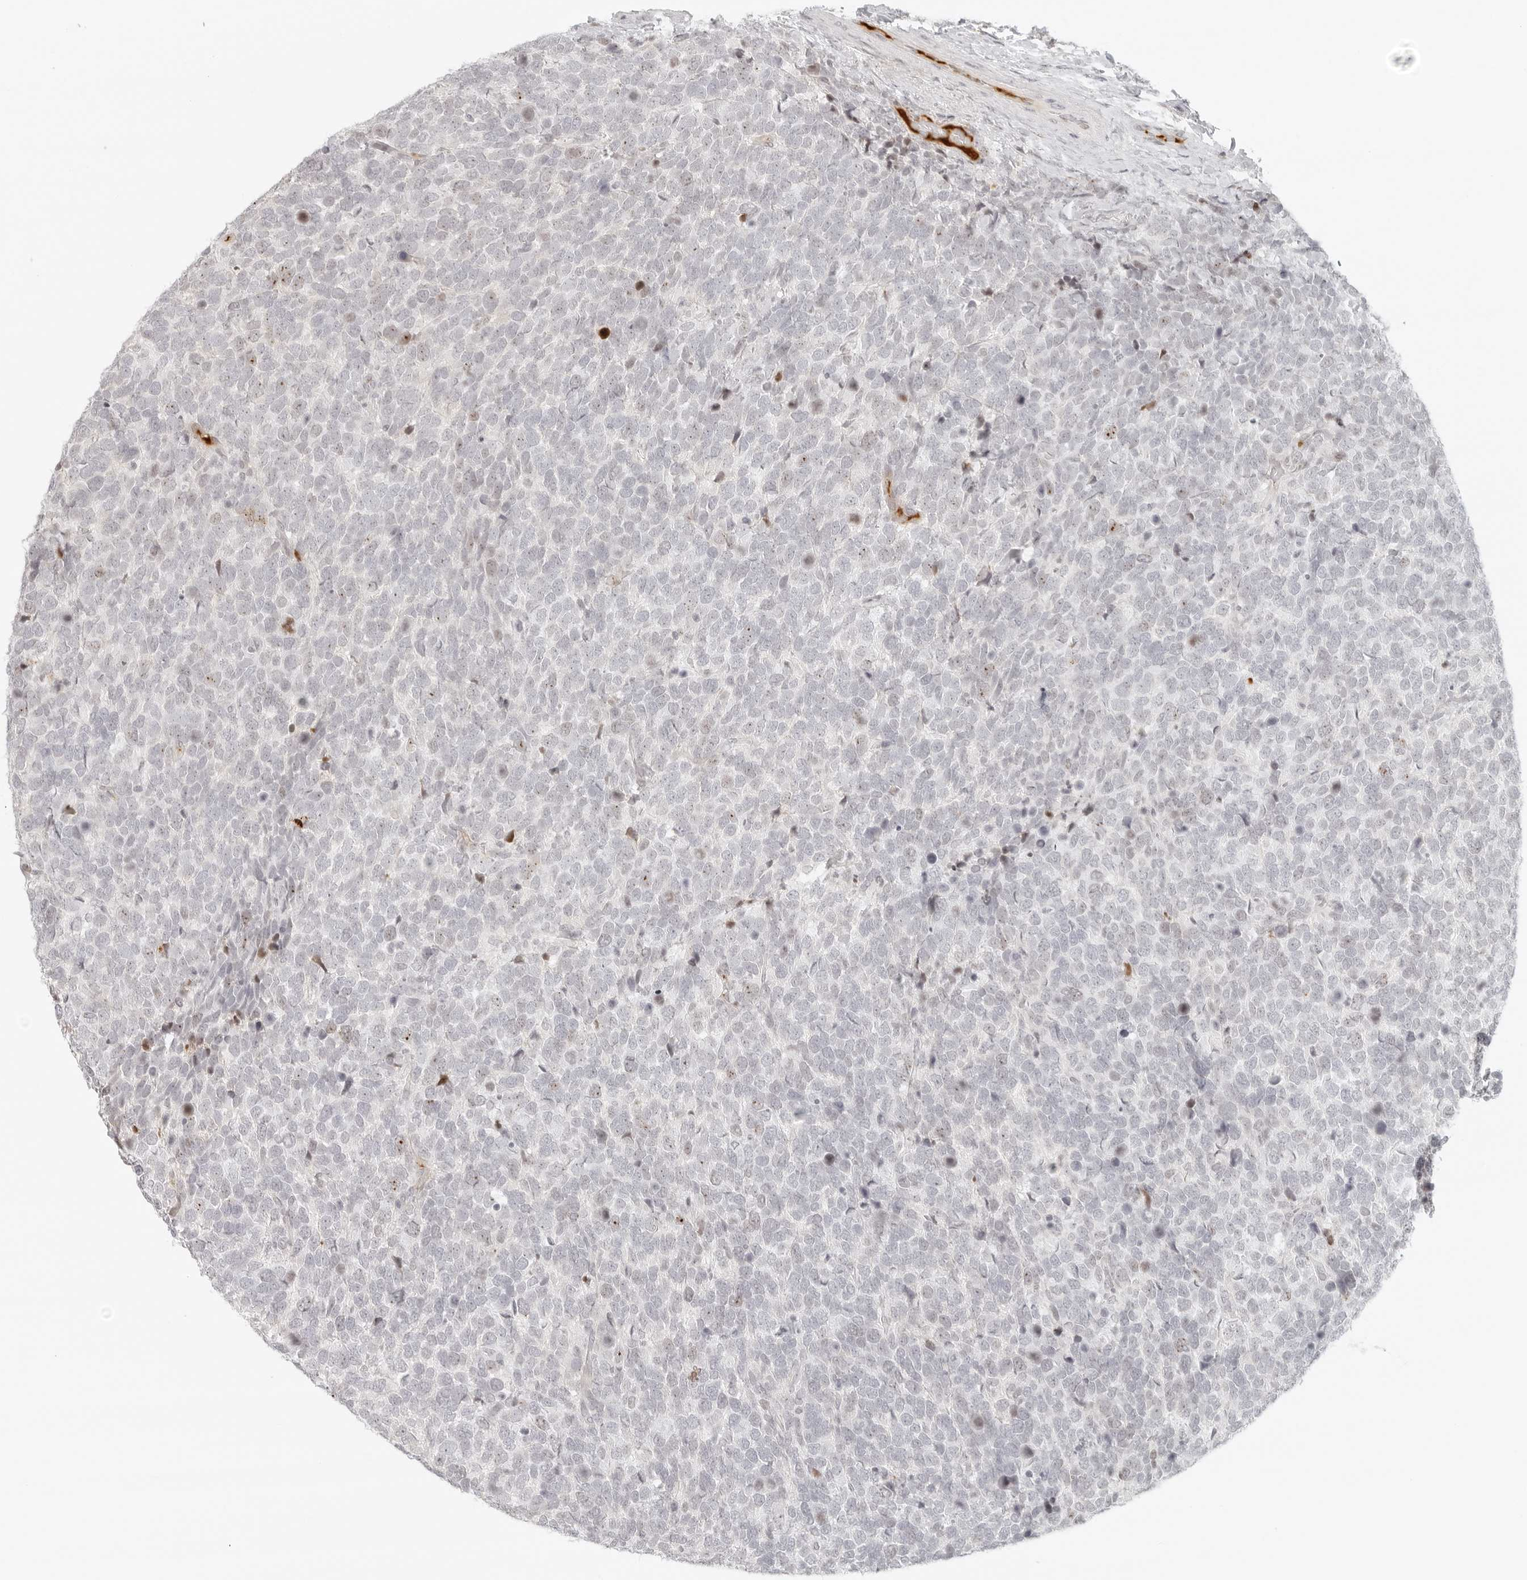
{"staining": {"intensity": "weak", "quantity": "25%-75%", "location": "nuclear"}, "tissue": "urothelial cancer", "cell_type": "Tumor cells", "image_type": "cancer", "snomed": [{"axis": "morphology", "description": "Urothelial carcinoma, High grade"}, {"axis": "topography", "description": "Urinary bladder"}], "caption": "This image shows IHC staining of high-grade urothelial carcinoma, with low weak nuclear expression in about 25%-75% of tumor cells.", "gene": "ZNF678", "patient": {"sex": "female", "age": 82}}